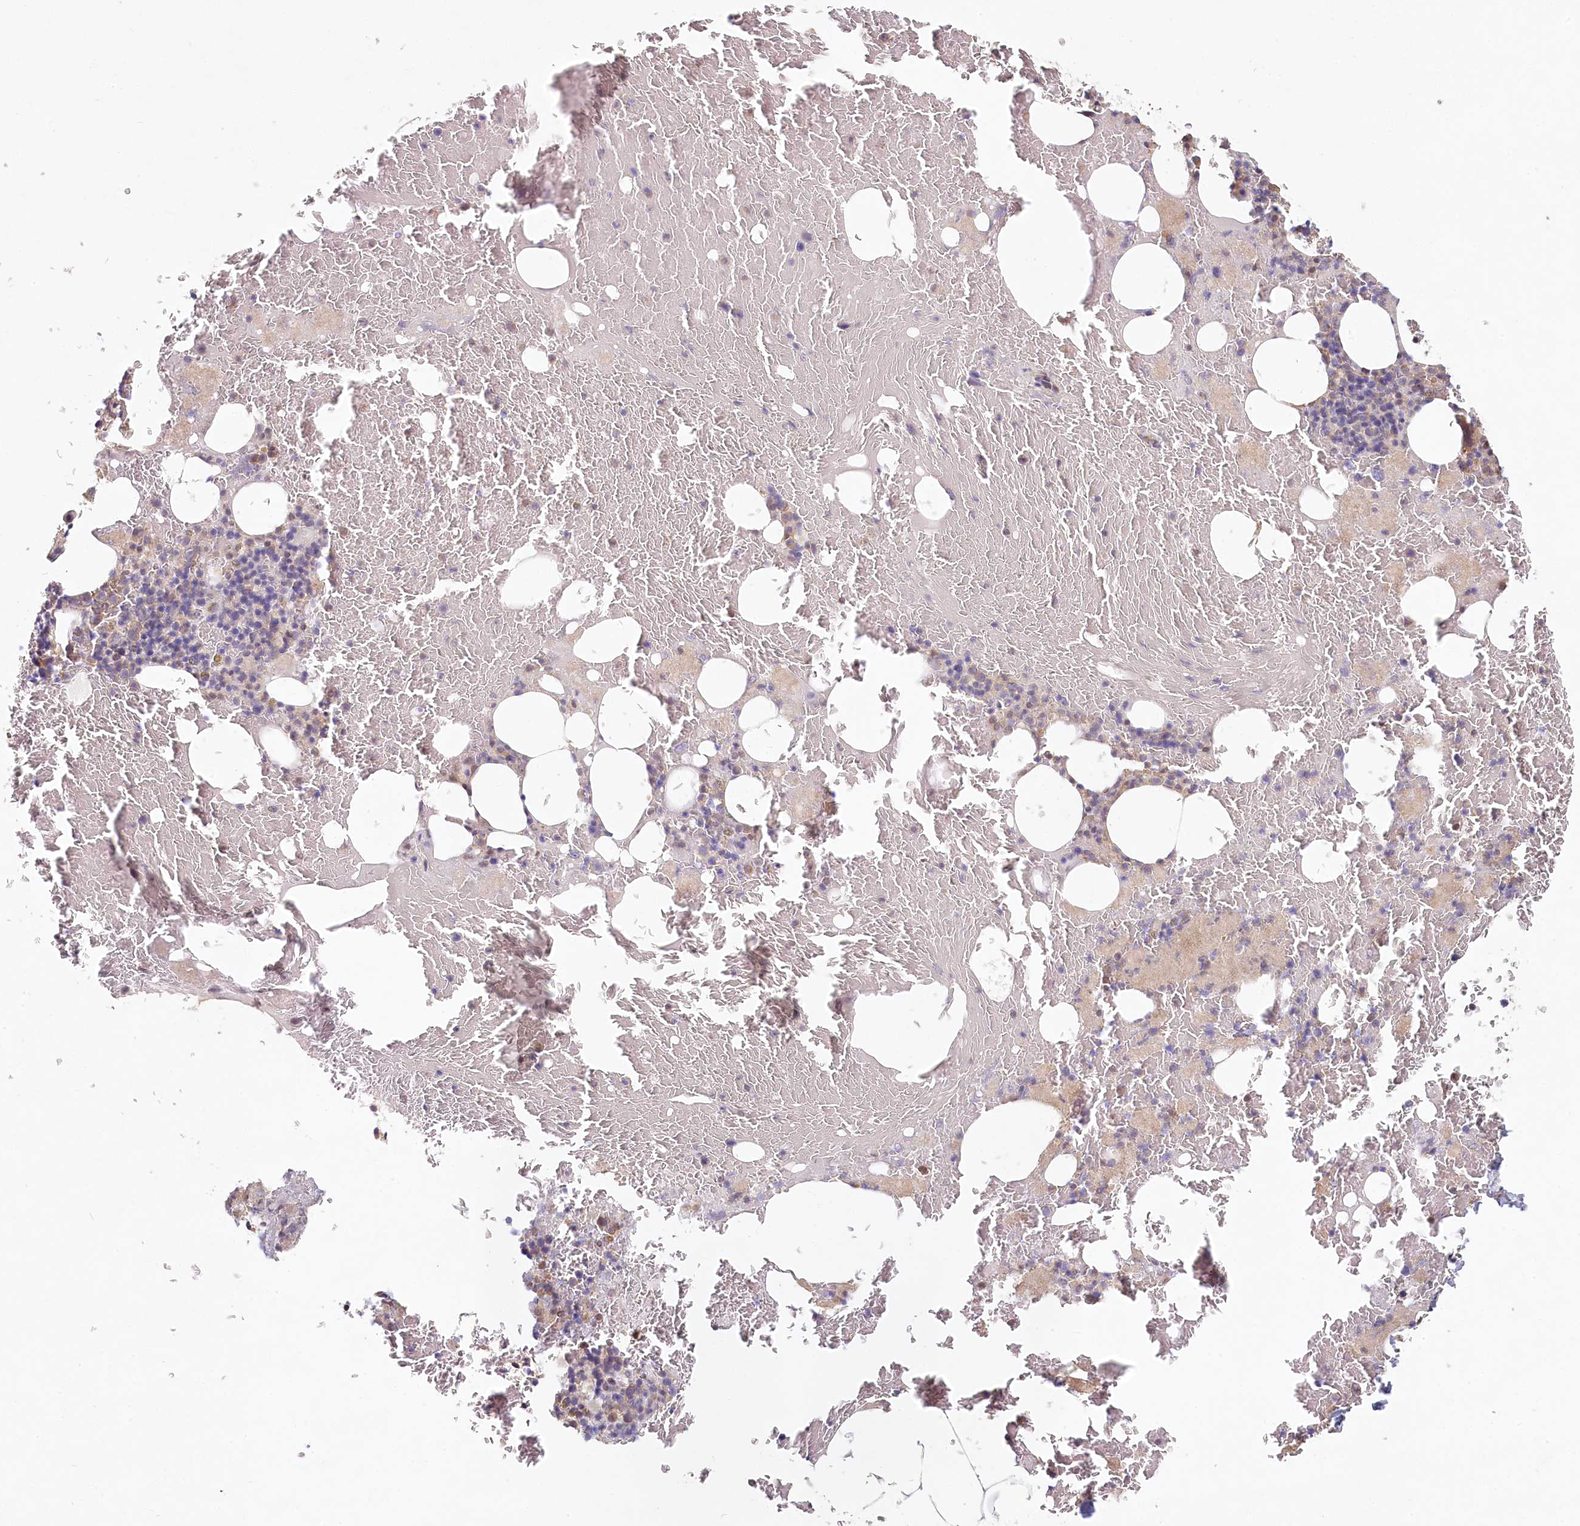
{"staining": {"intensity": "negative", "quantity": "none", "location": "none"}, "tissue": "bone marrow", "cell_type": "Hematopoietic cells", "image_type": "normal", "snomed": [{"axis": "morphology", "description": "Normal tissue, NOS"}, {"axis": "topography", "description": "Bone marrow"}], "caption": "Bone marrow stained for a protein using immunohistochemistry (IHC) shows no positivity hematopoietic cells.", "gene": "TCHP", "patient": {"sex": "male", "age": 79}}